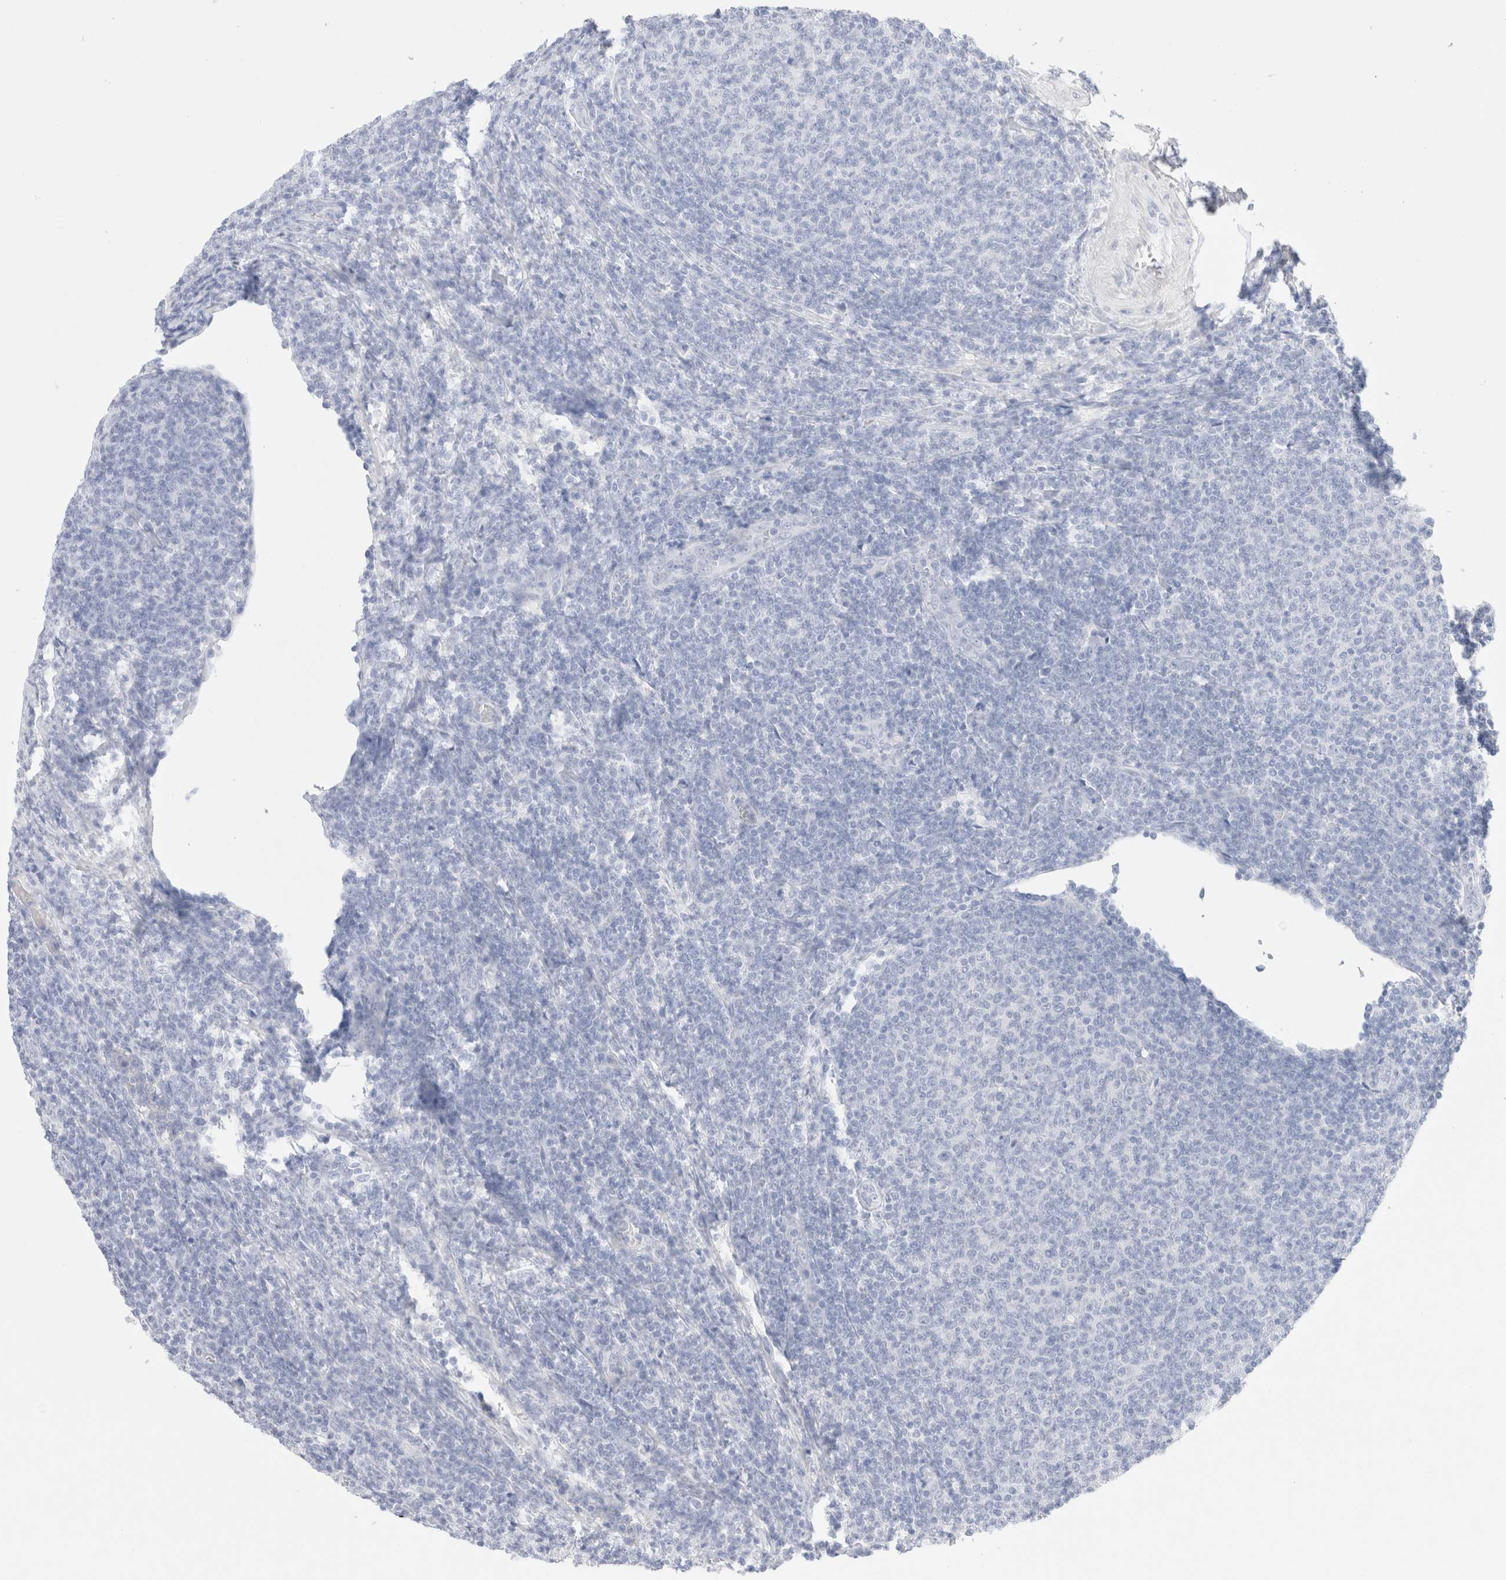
{"staining": {"intensity": "negative", "quantity": "none", "location": "none"}, "tissue": "lymphoma", "cell_type": "Tumor cells", "image_type": "cancer", "snomed": [{"axis": "morphology", "description": "Malignant lymphoma, non-Hodgkin's type, Low grade"}, {"axis": "topography", "description": "Lymph node"}], "caption": "A photomicrograph of human lymphoma is negative for staining in tumor cells.", "gene": "EPCAM", "patient": {"sex": "male", "age": 66}}